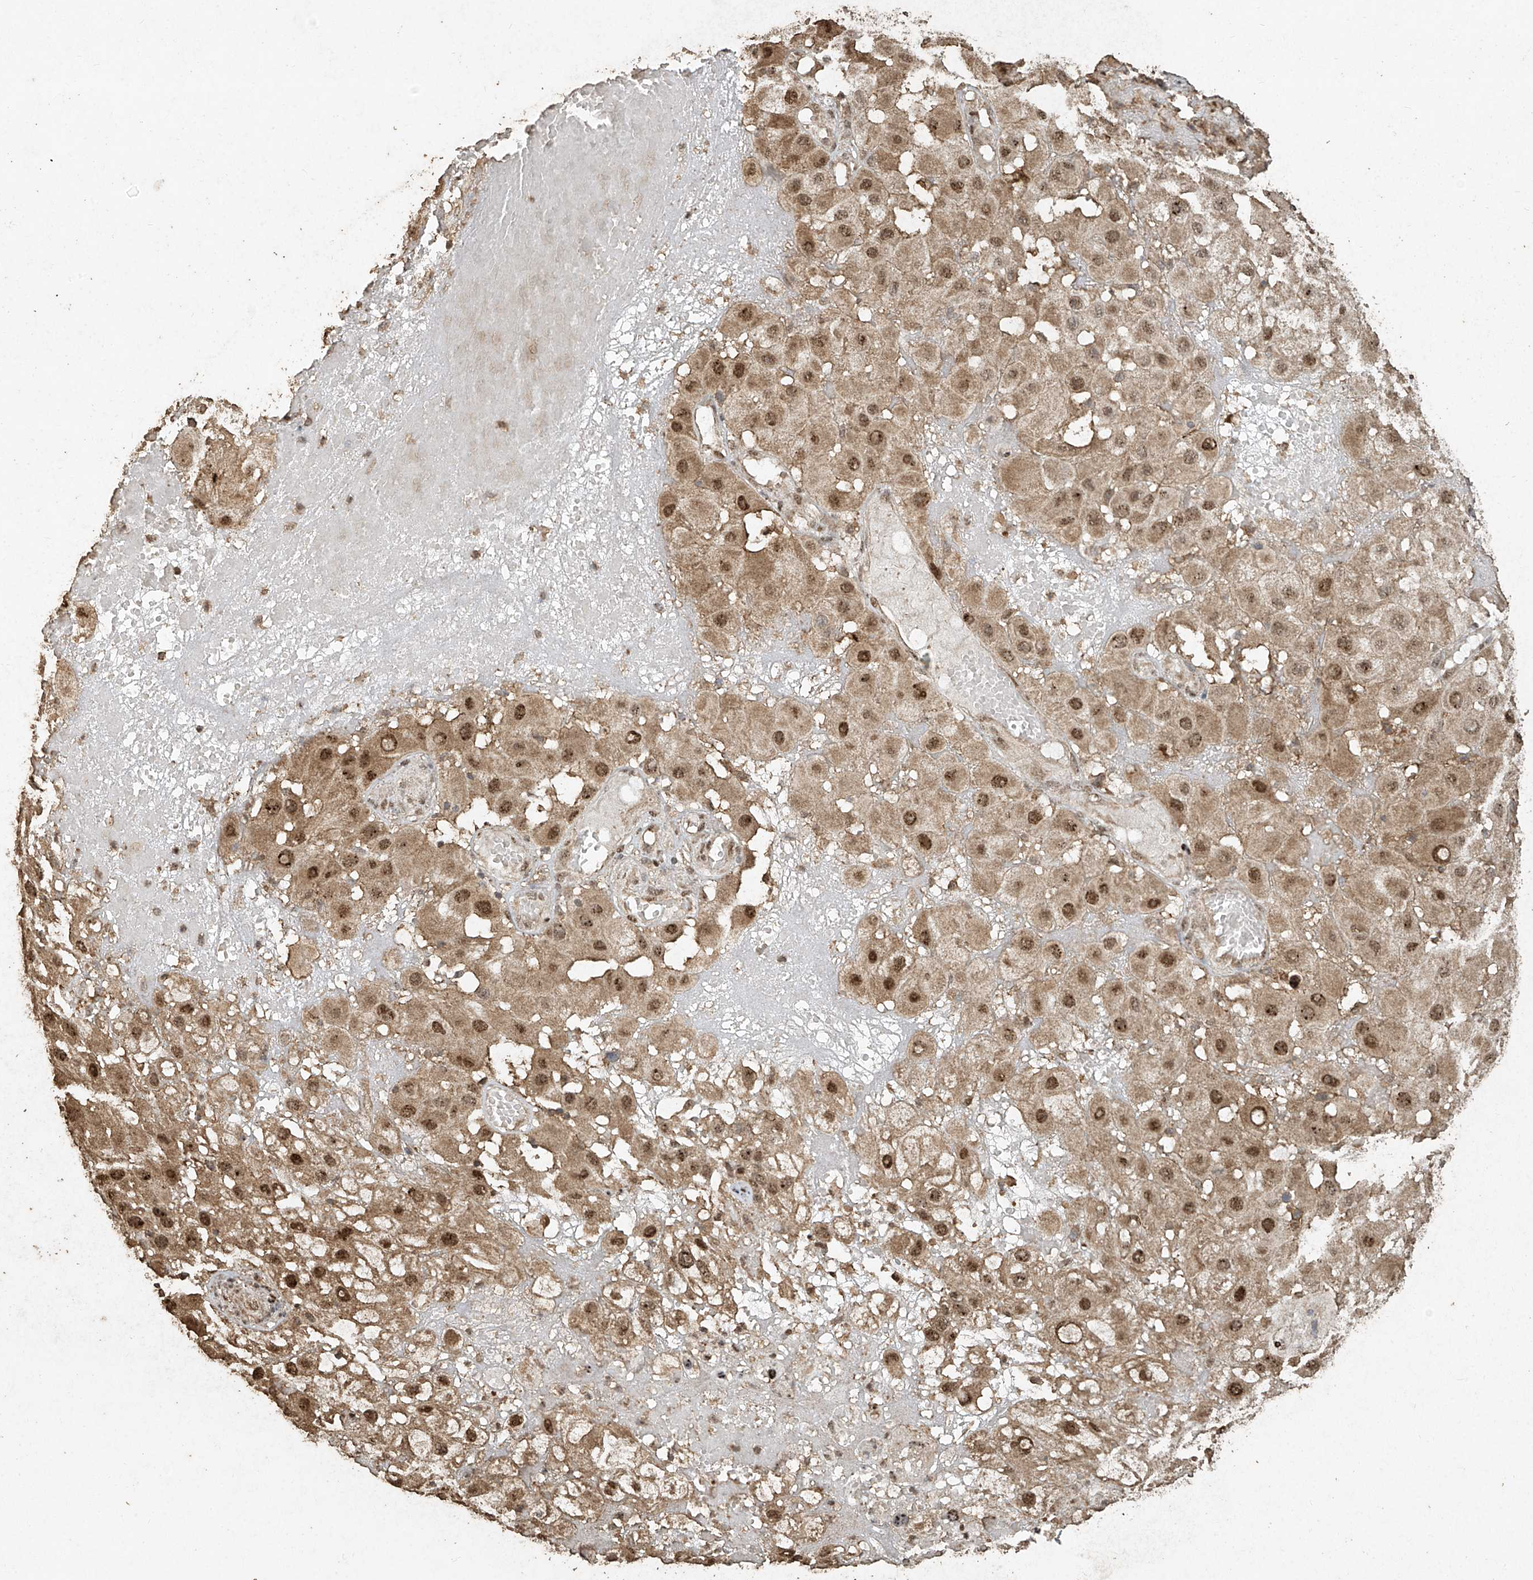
{"staining": {"intensity": "moderate", "quantity": "25%-75%", "location": "nuclear"}, "tissue": "melanoma", "cell_type": "Tumor cells", "image_type": "cancer", "snomed": [{"axis": "morphology", "description": "Malignant melanoma, NOS"}, {"axis": "topography", "description": "Skin"}], "caption": "IHC of human malignant melanoma reveals medium levels of moderate nuclear staining in about 25%-75% of tumor cells.", "gene": "ERBB3", "patient": {"sex": "female", "age": 81}}